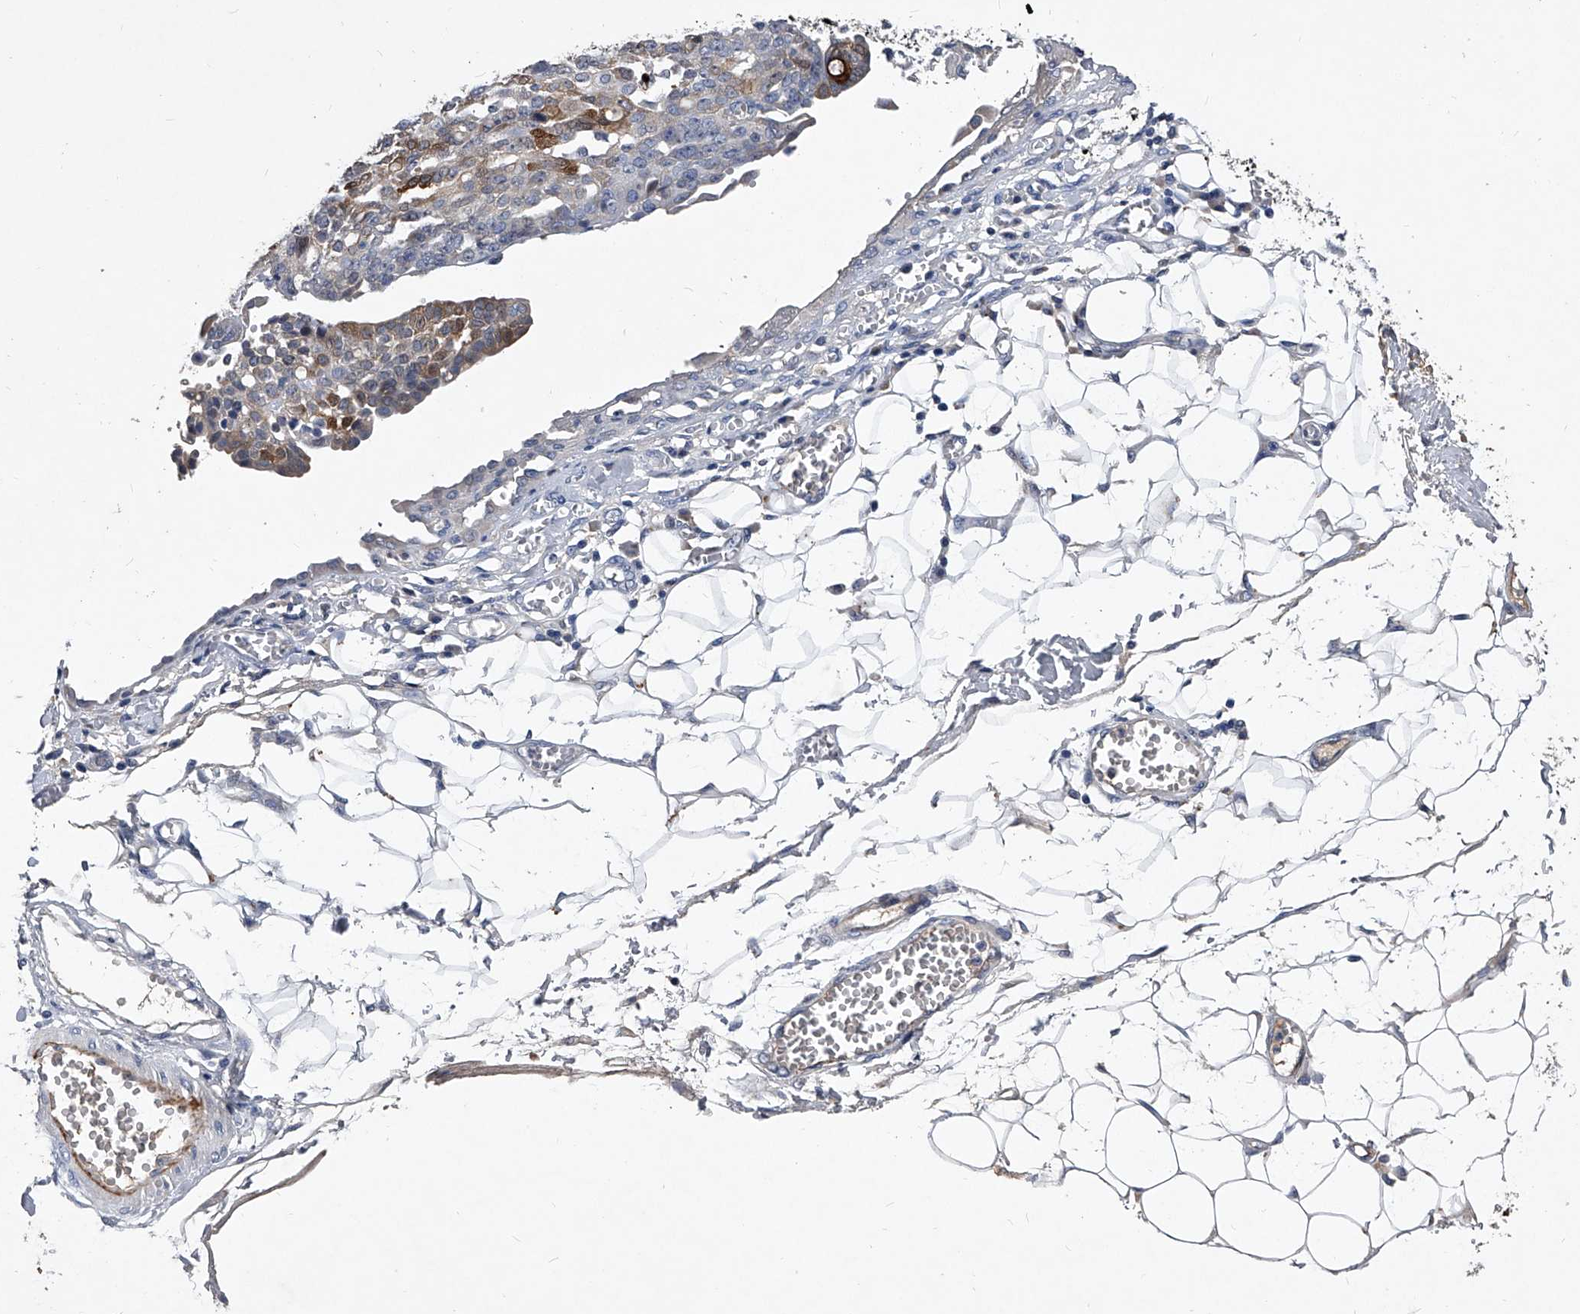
{"staining": {"intensity": "weak", "quantity": "<25%", "location": "cytoplasmic/membranous"}, "tissue": "ovarian cancer", "cell_type": "Tumor cells", "image_type": "cancer", "snomed": [{"axis": "morphology", "description": "Cystadenocarcinoma, serous, NOS"}, {"axis": "topography", "description": "Soft tissue"}, {"axis": "topography", "description": "Ovary"}], "caption": "The immunohistochemistry histopathology image has no significant expression in tumor cells of ovarian cancer tissue.", "gene": "C5", "patient": {"sex": "female", "age": 57}}